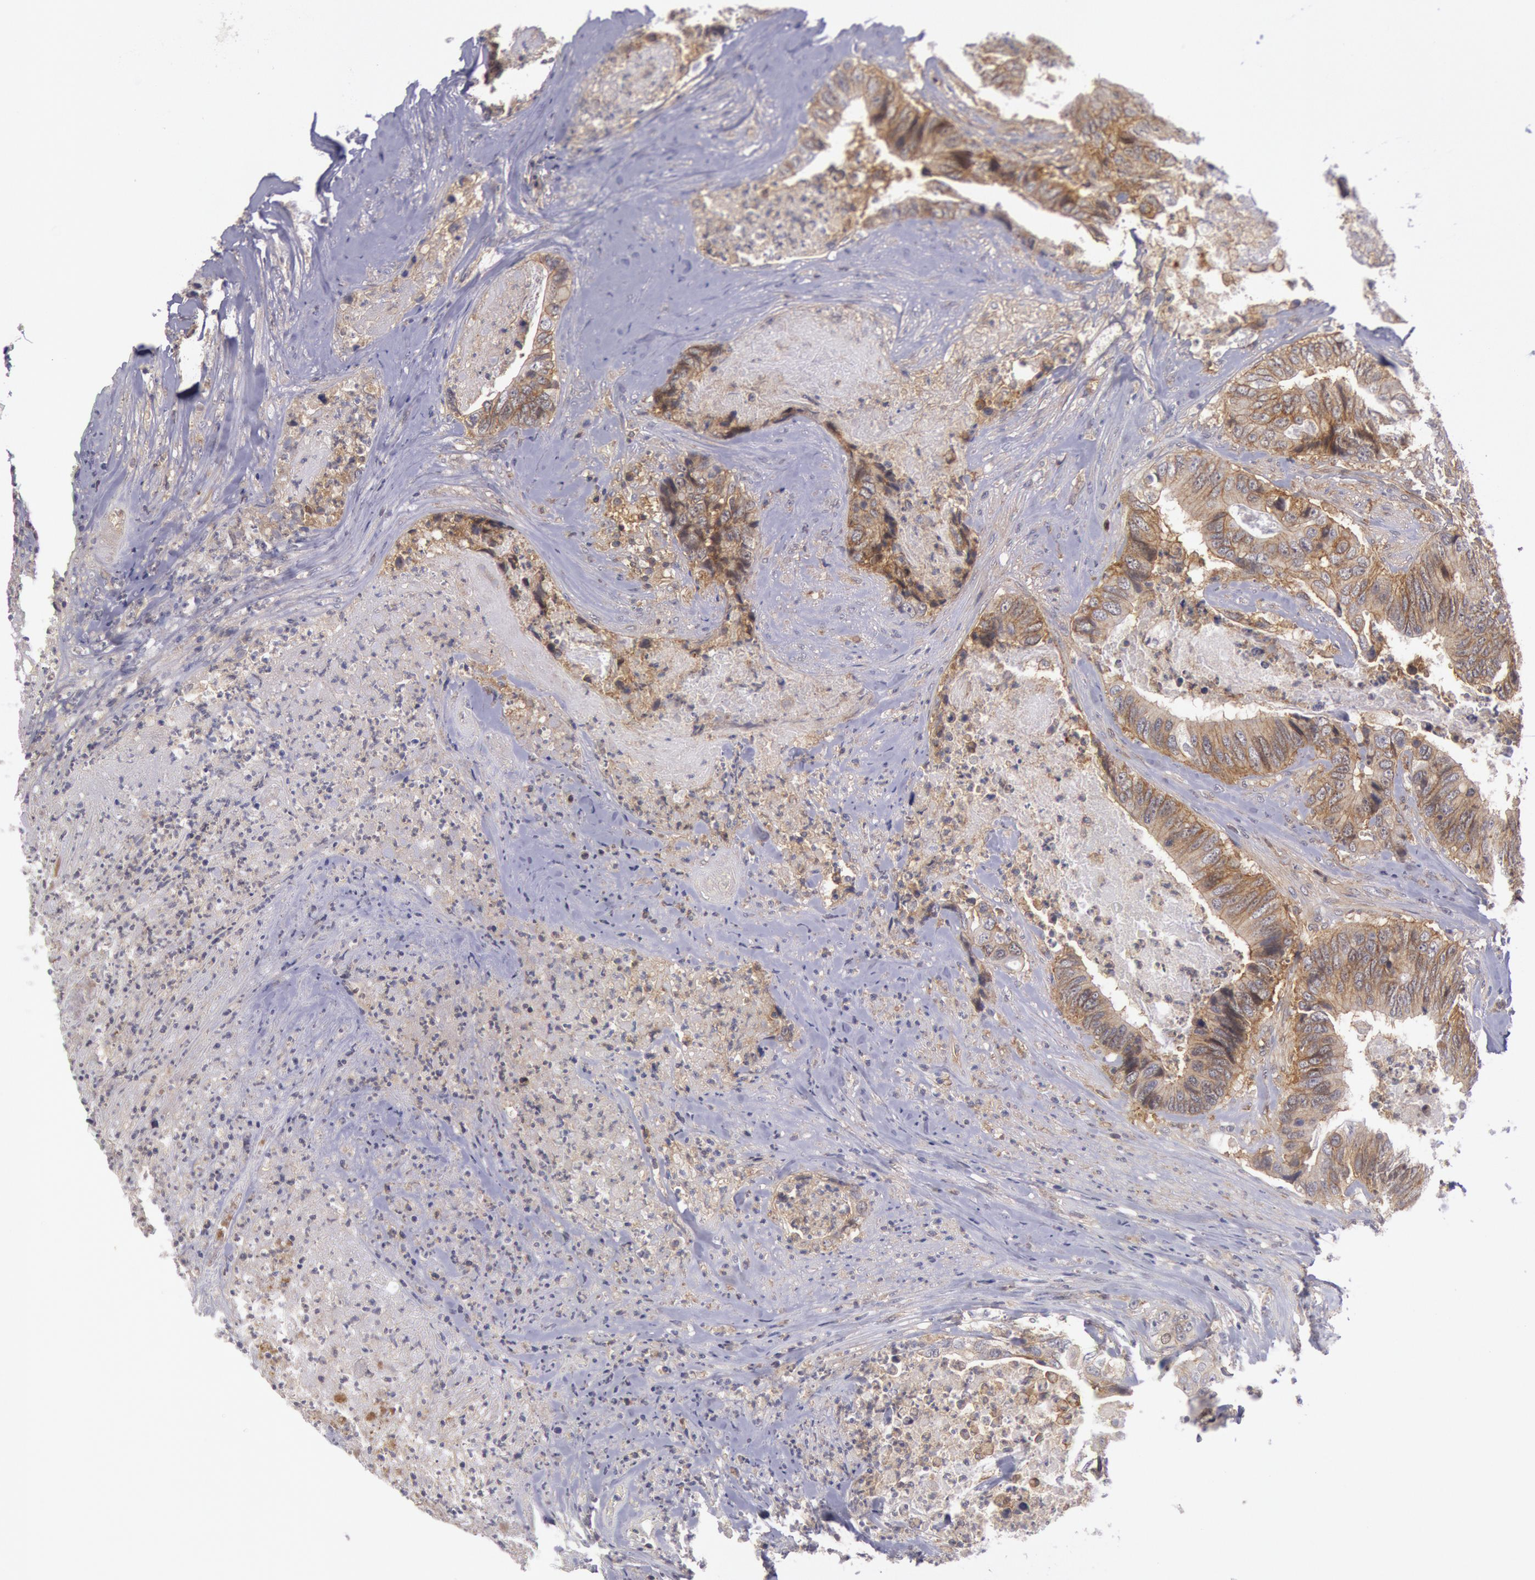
{"staining": {"intensity": "moderate", "quantity": ">75%", "location": "cytoplasmic/membranous"}, "tissue": "colorectal cancer", "cell_type": "Tumor cells", "image_type": "cancer", "snomed": [{"axis": "morphology", "description": "Adenocarcinoma, NOS"}, {"axis": "topography", "description": "Rectum"}], "caption": "Colorectal cancer (adenocarcinoma) was stained to show a protein in brown. There is medium levels of moderate cytoplasmic/membranous staining in about >75% of tumor cells.", "gene": "STX4", "patient": {"sex": "female", "age": 65}}